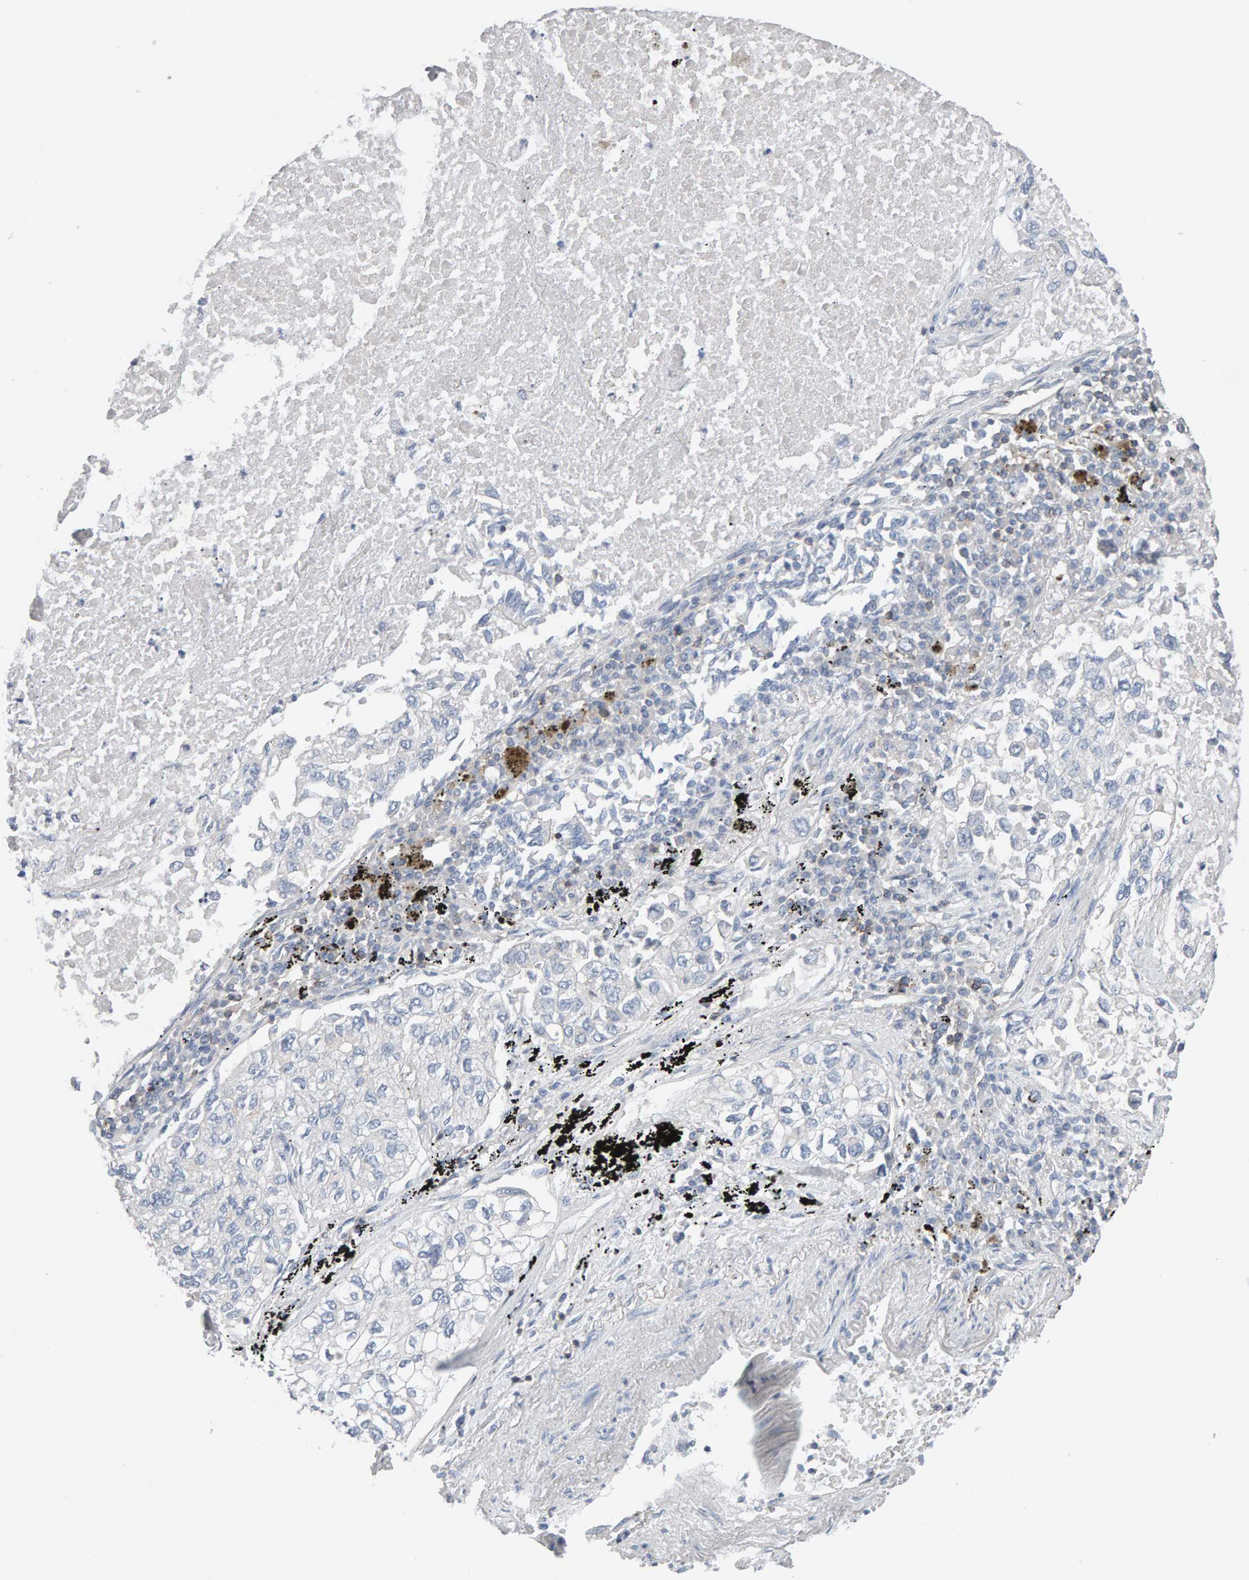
{"staining": {"intensity": "negative", "quantity": "none", "location": "none"}, "tissue": "lung cancer", "cell_type": "Tumor cells", "image_type": "cancer", "snomed": [{"axis": "morphology", "description": "Inflammation, NOS"}, {"axis": "morphology", "description": "Adenocarcinoma, NOS"}, {"axis": "topography", "description": "Lung"}], "caption": "An image of lung cancer (adenocarcinoma) stained for a protein demonstrates no brown staining in tumor cells.", "gene": "FYN", "patient": {"sex": "male", "age": 63}}